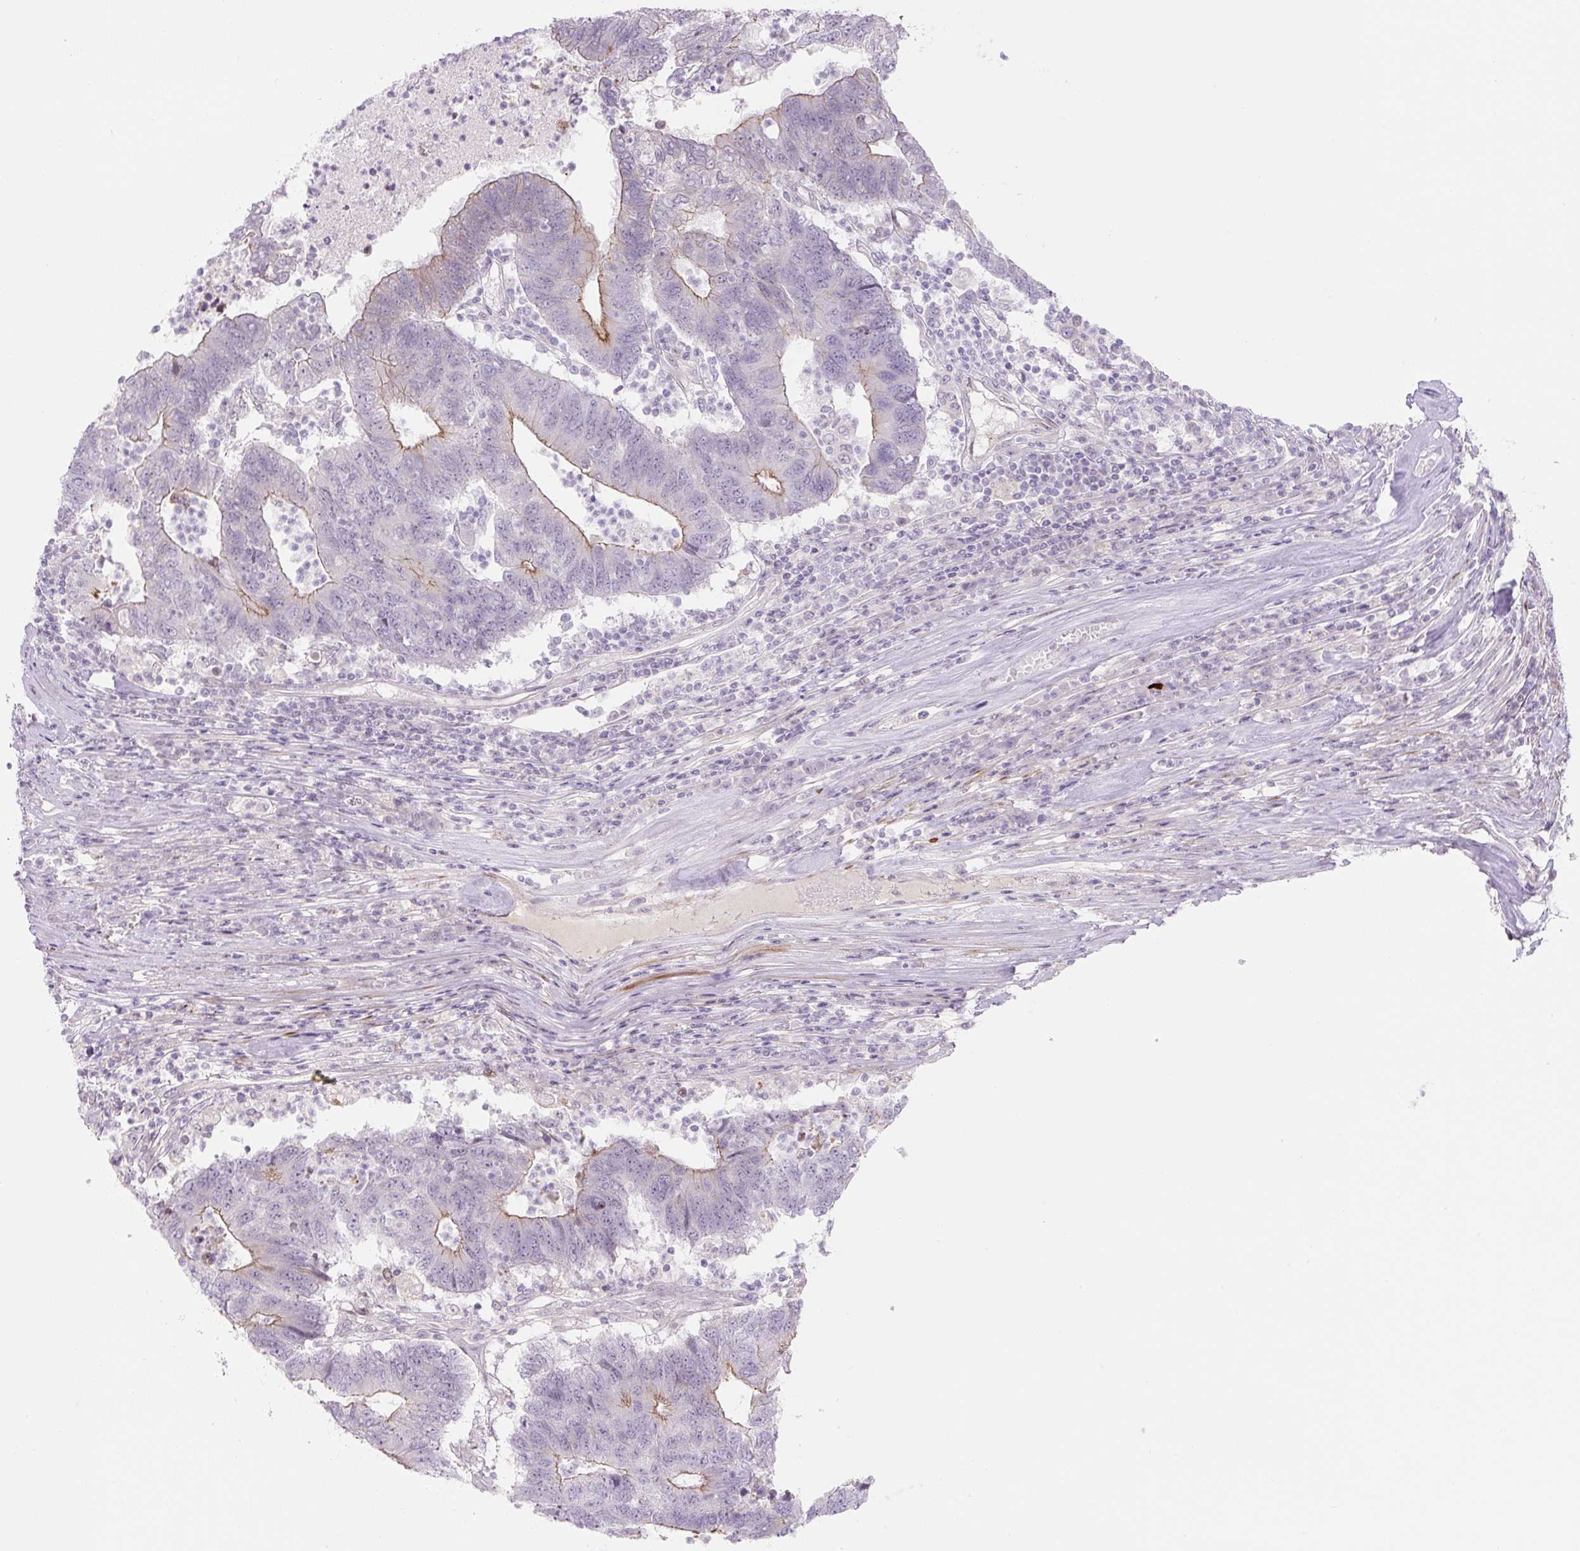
{"staining": {"intensity": "moderate", "quantity": "25%-75%", "location": "cytoplasmic/membranous"}, "tissue": "colorectal cancer", "cell_type": "Tumor cells", "image_type": "cancer", "snomed": [{"axis": "morphology", "description": "Adenocarcinoma, NOS"}, {"axis": "topography", "description": "Colon"}], "caption": "Protein analysis of colorectal cancer tissue exhibits moderate cytoplasmic/membranous expression in approximately 25%-75% of tumor cells.", "gene": "PRM1", "patient": {"sex": "female", "age": 48}}